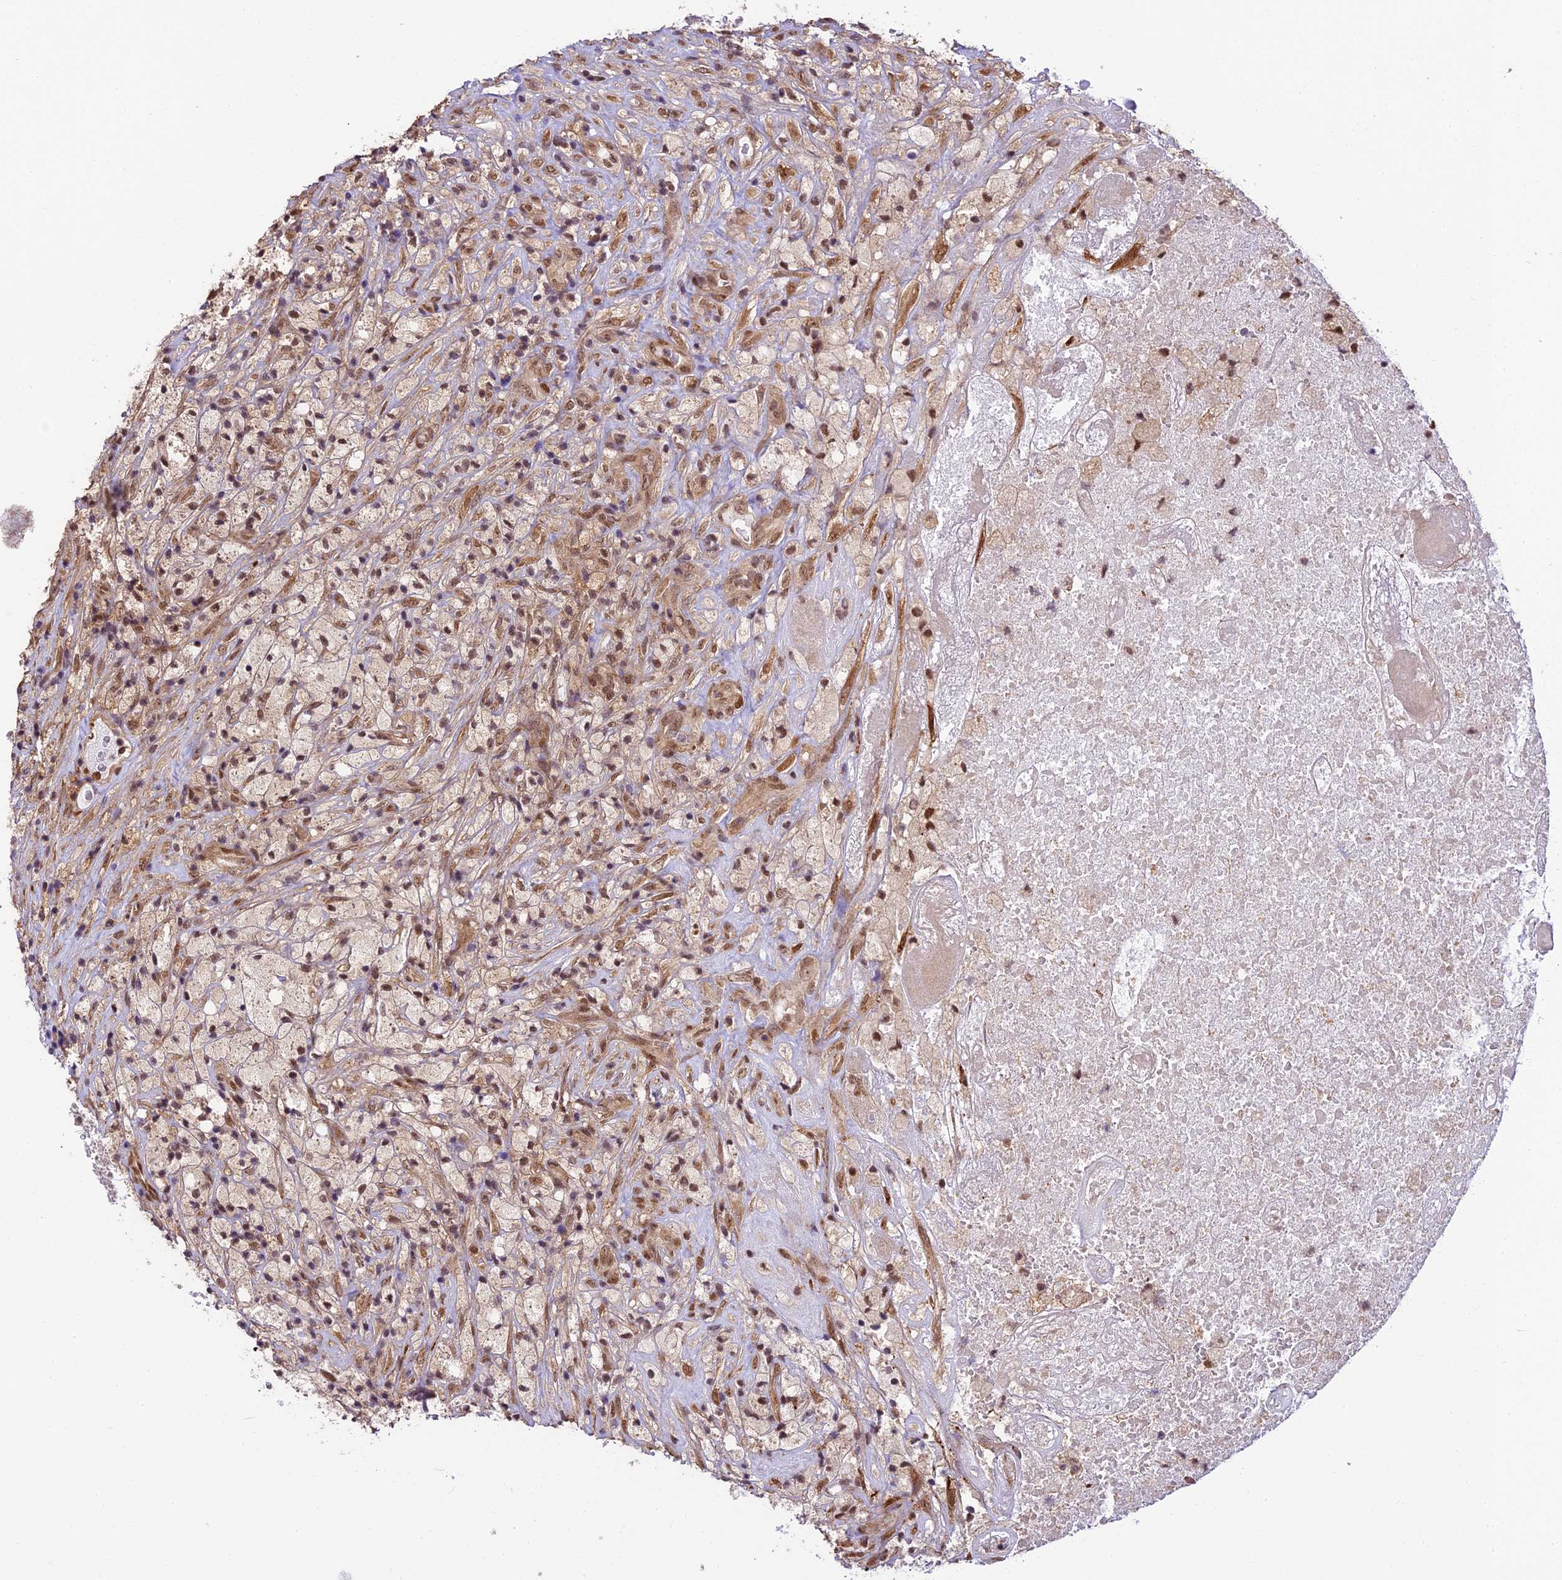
{"staining": {"intensity": "moderate", "quantity": "<25%", "location": "nuclear"}, "tissue": "glioma", "cell_type": "Tumor cells", "image_type": "cancer", "snomed": [{"axis": "morphology", "description": "Glioma, malignant, High grade"}, {"axis": "topography", "description": "Brain"}], "caption": "Brown immunohistochemical staining in glioma shows moderate nuclear staining in approximately <25% of tumor cells. (DAB = brown stain, brightfield microscopy at high magnification).", "gene": "TRIM22", "patient": {"sex": "male", "age": 69}}